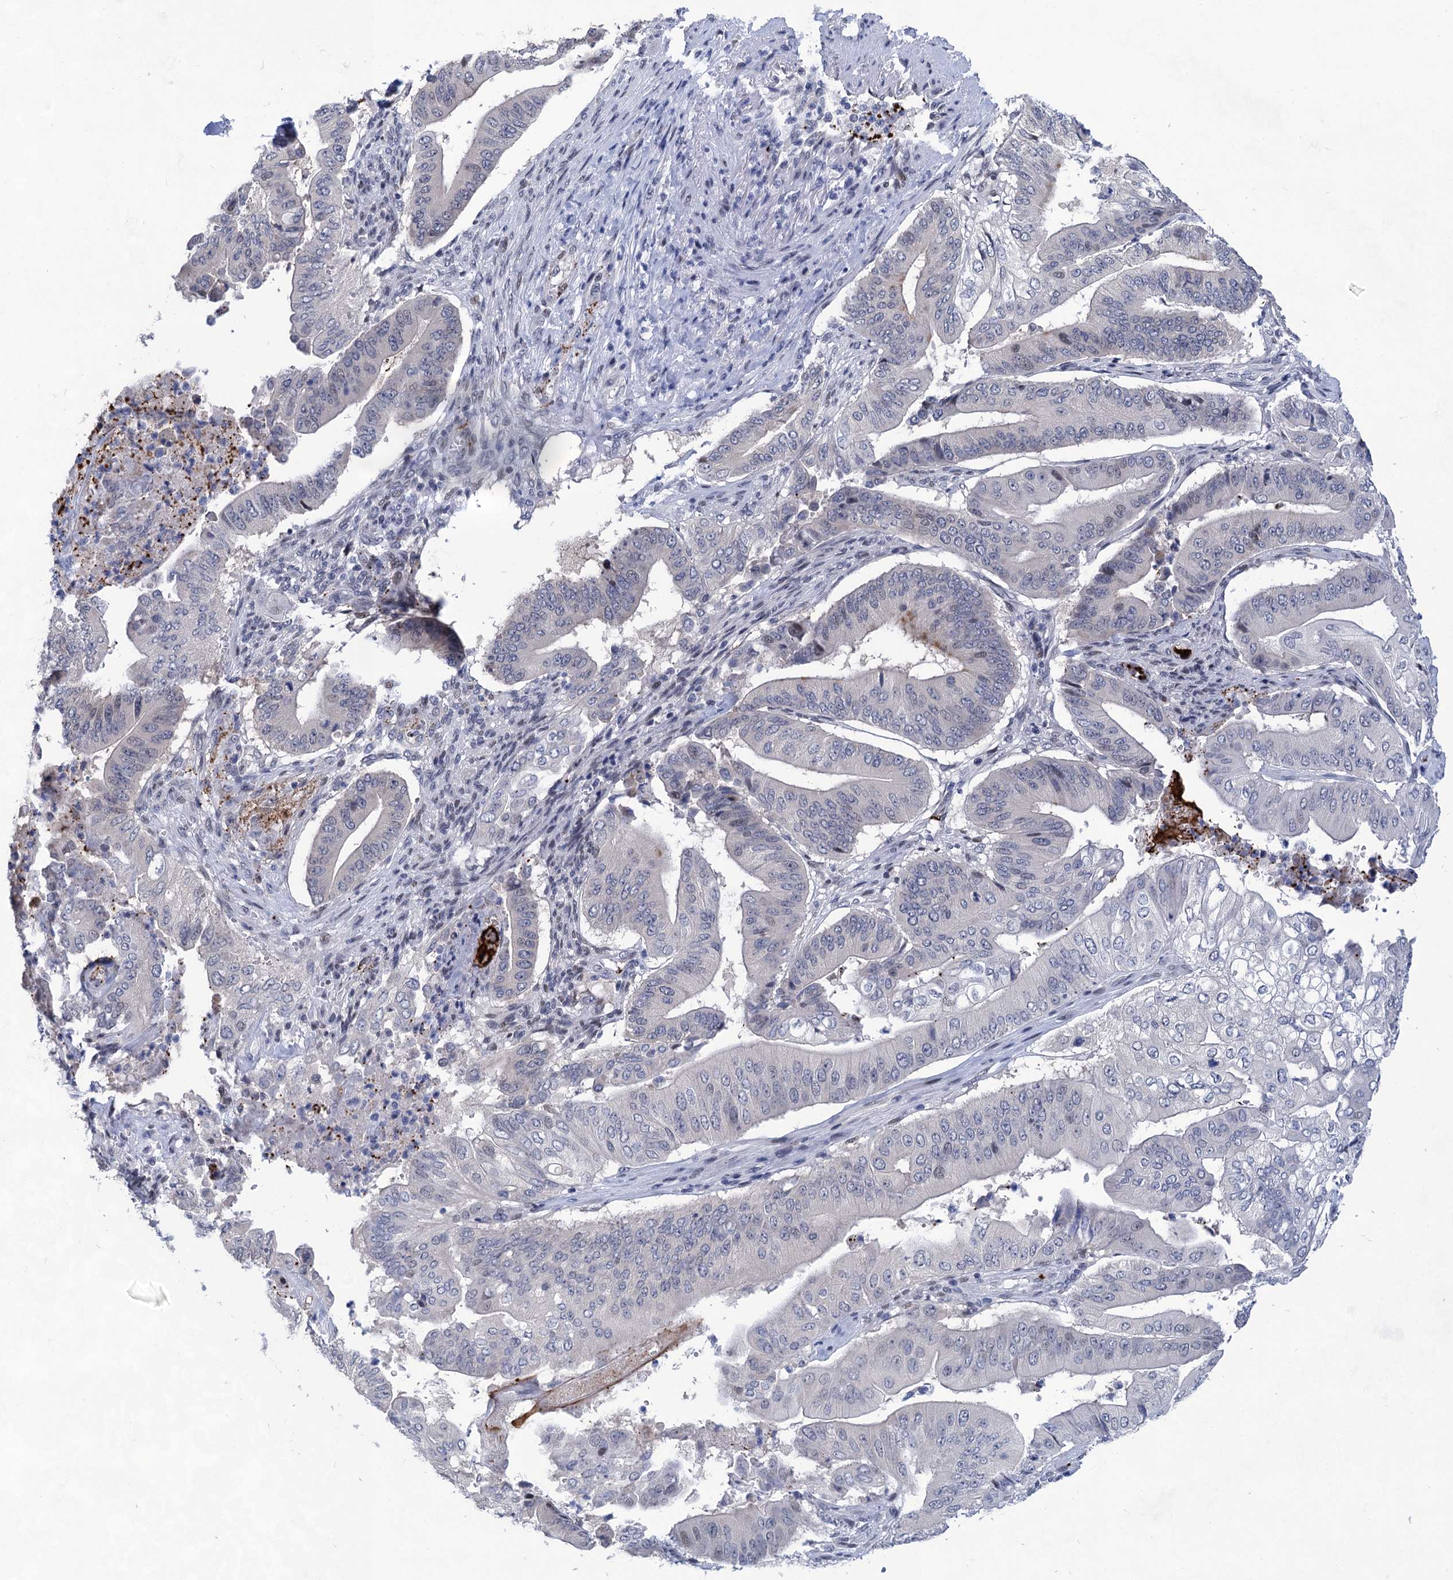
{"staining": {"intensity": "negative", "quantity": "none", "location": "none"}, "tissue": "pancreatic cancer", "cell_type": "Tumor cells", "image_type": "cancer", "snomed": [{"axis": "morphology", "description": "Adenocarcinoma, NOS"}, {"axis": "topography", "description": "Pancreas"}], "caption": "Pancreatic cancer (adenocarcinoma) stained for a protein using IHC reveals no staining tumor cells.", "gene": "MON2", "patient": {"sex": "female", "age": 77}}